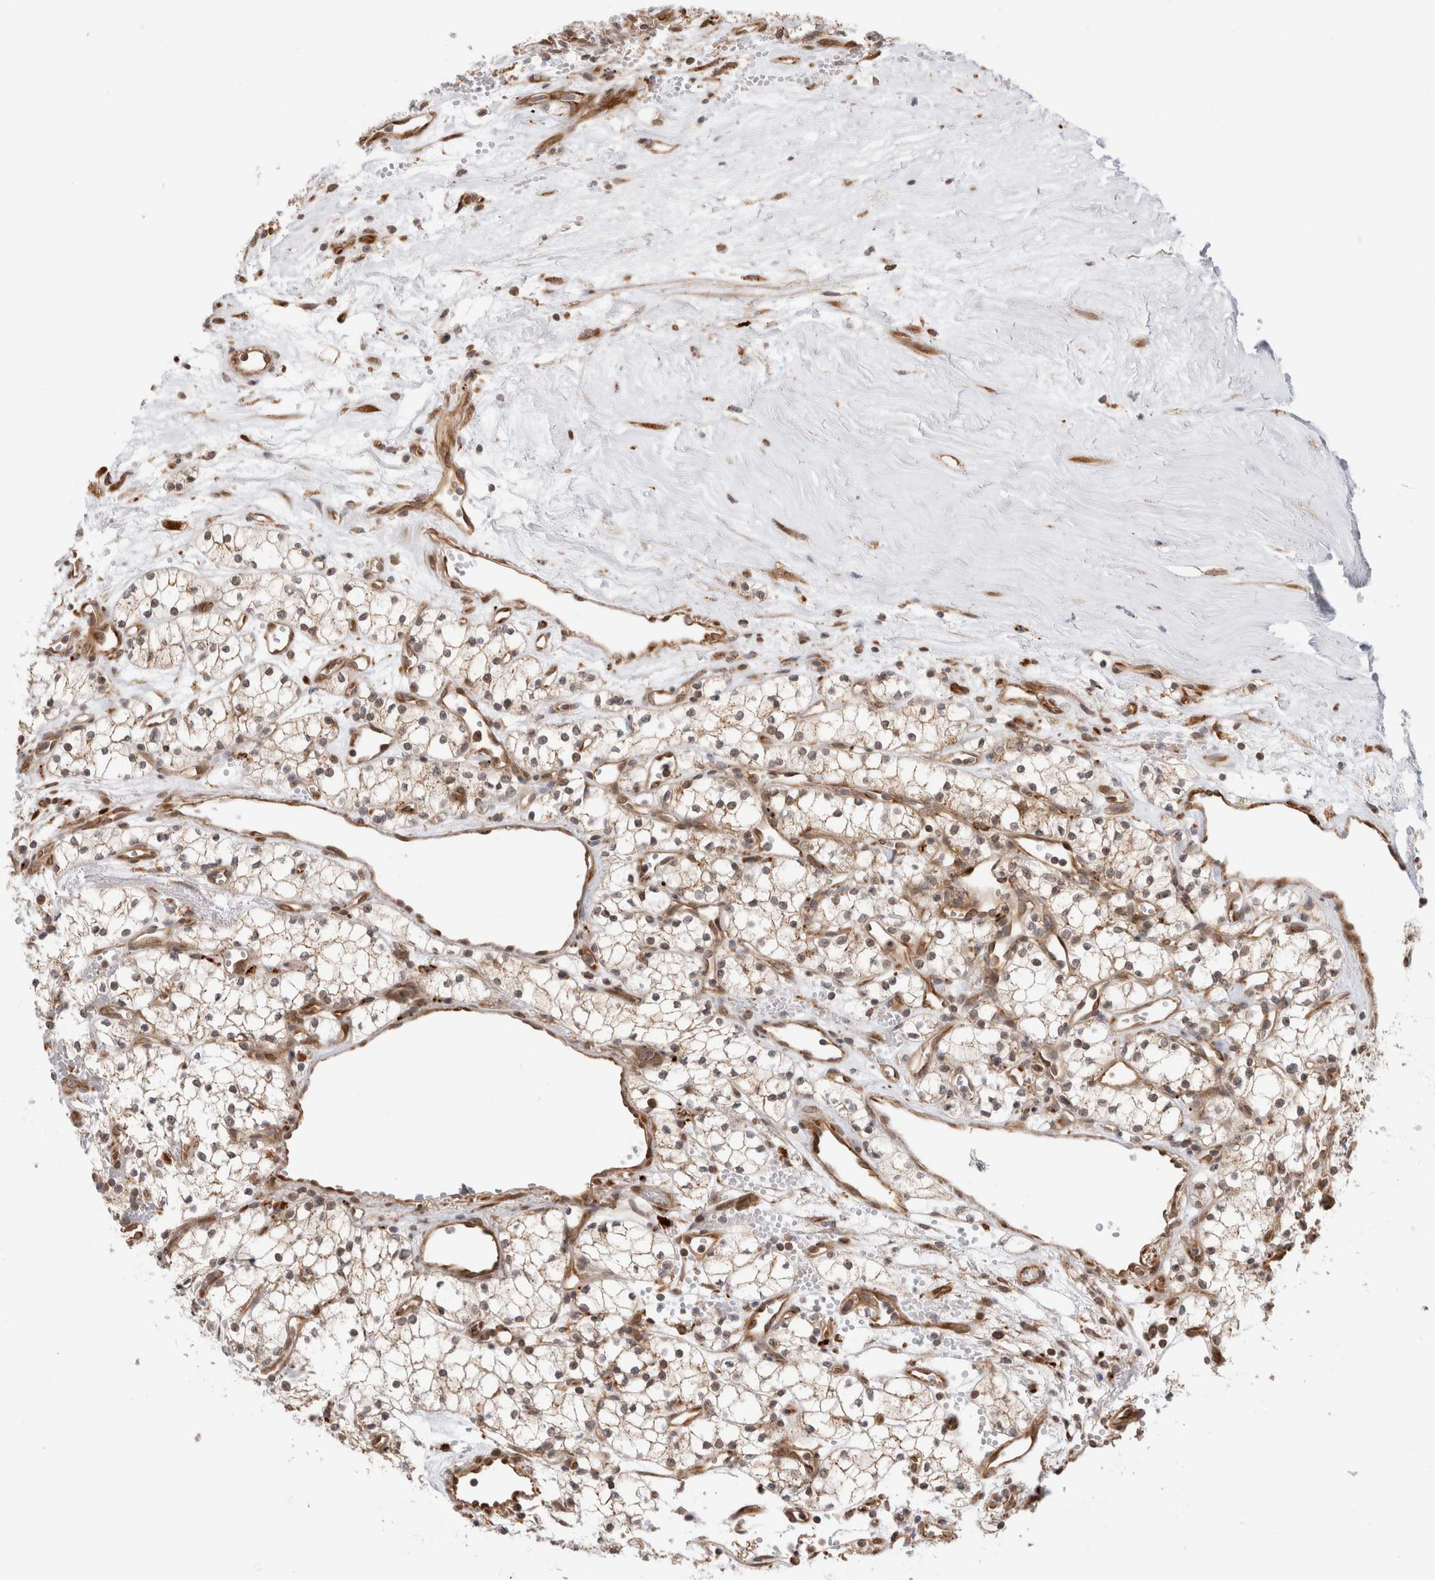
{"staining": {"intensity": "weak", "quantity": ">75%", "location": "cytoplasmic/membranous"}, "tissue": "renal cancer", "cell_type": "Tumor cells", "image_type": "cancer", "snomed": [{"axis": "morphology", "description": "Adenocarcinoma, NOS"}, {"axis": "topography", "description": "Kidney"}], "caption": "Immunohistochemistry image of human renal cancer (adenocarcinoma) stained for a protein (brown), which reveals low levels of weak cytoplasmic/membranous positivity in about >75% of tumor cells.", "gene": "ACTL9", "patient": {"sex": "male", "age": 59}}